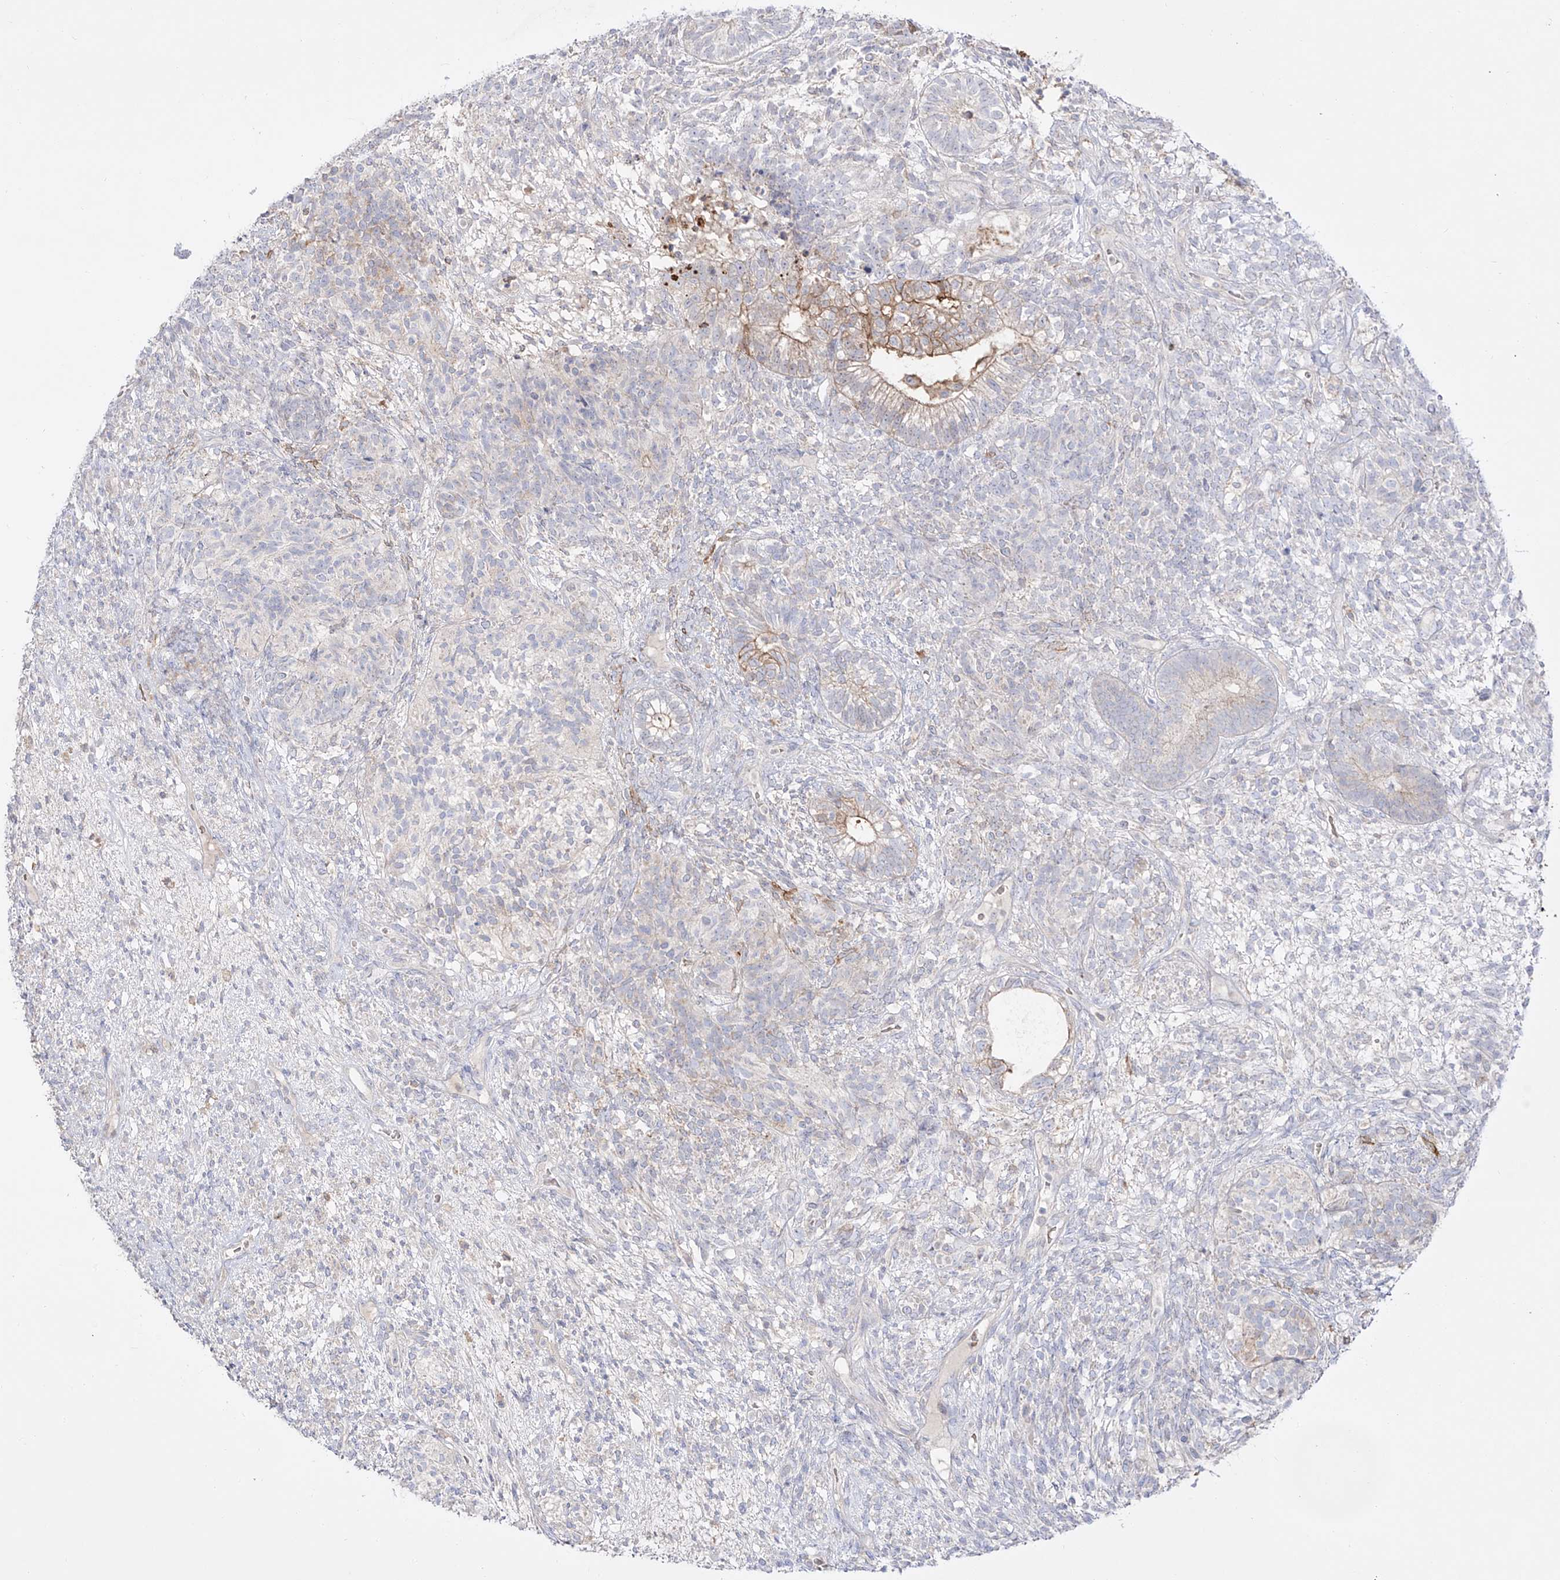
{"staining": {"intensity": "weak", "quantity": "<25%", "location": "cytoplasmic/membranous"}, "tissue": "testis cancer", "cell_type": "Tumor cells", "image_type": "cancer", "snomed": [{"axis": "morphology", "description": "Seminoma, NOS"}, {"axis": "morphology", "description": "Carcinoma, Embryonal, NOS"}, {"axis": "topography", "description": "Testis"}], "caption": "A high-resolution histopathology image shows IHC staining of testis seminoma, which reveals no significant expression in tumor cells.", "gene": "ZGRF1", "patient": {"sex": "male", "age": 28}}